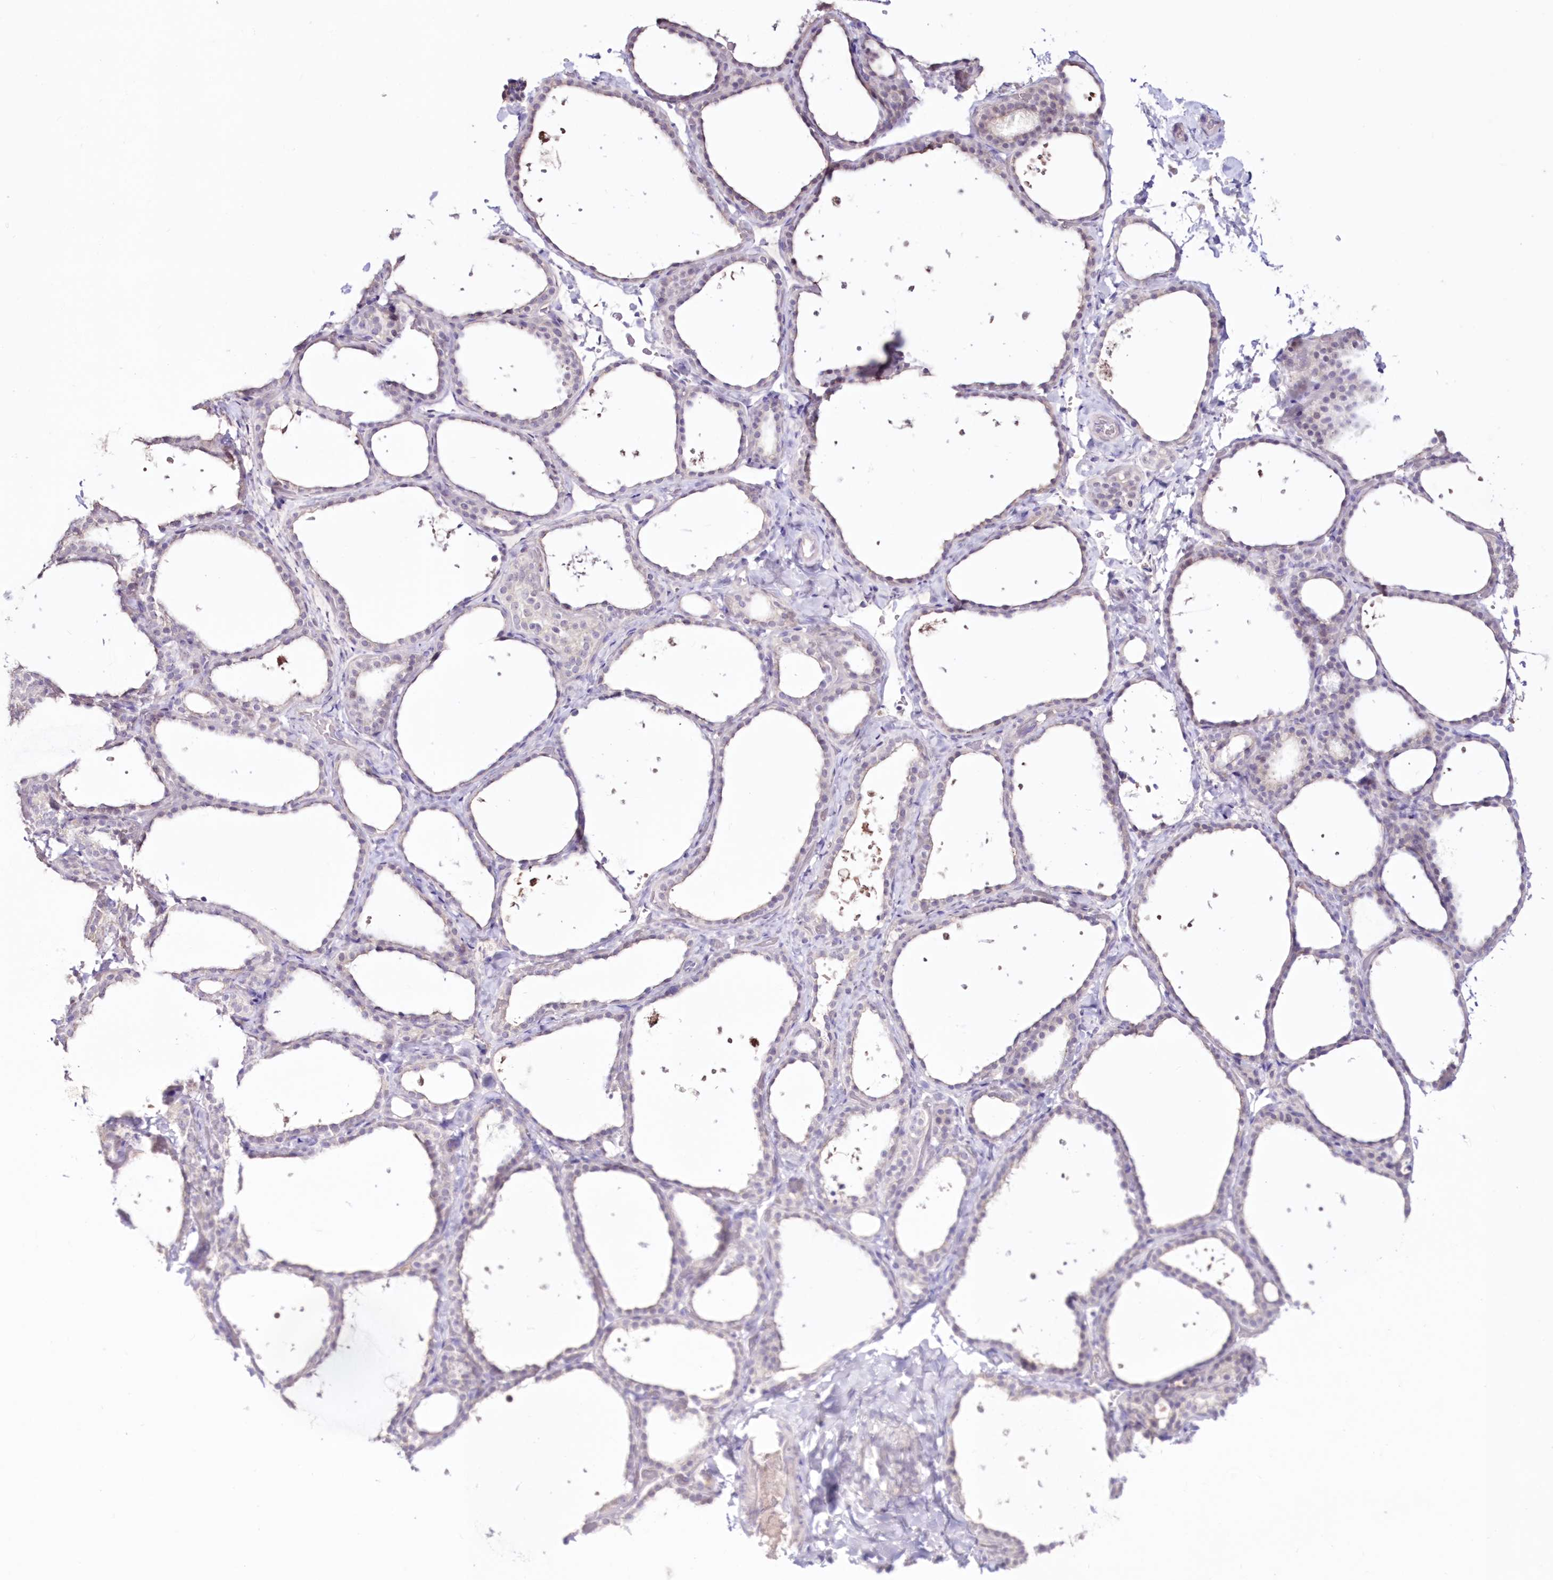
{"staining": {"intensity": "weak", "quantity": "25%-75%", "location": "cytoplasmic/membranous"}, "tissue": "thyroid gland", "cell_type": "Glandular cells", "image_type": "normal", "snomed": [{"axis": "morphology", "description": "Normal tissue, NOS"}, {"axis": "topography", "description": "Thyroid gland"}], "caption": "Unremarkable thyroid gland was stained to show a protein in brown. There is low levels of weak cytoplasmic/membranous expression in about 25%-75% of glandular cells. The protein is shown in brown color, while the nuclei are stained blue.", "gene": "NEU4", "patient": {"sex": "female", "age": 44}}